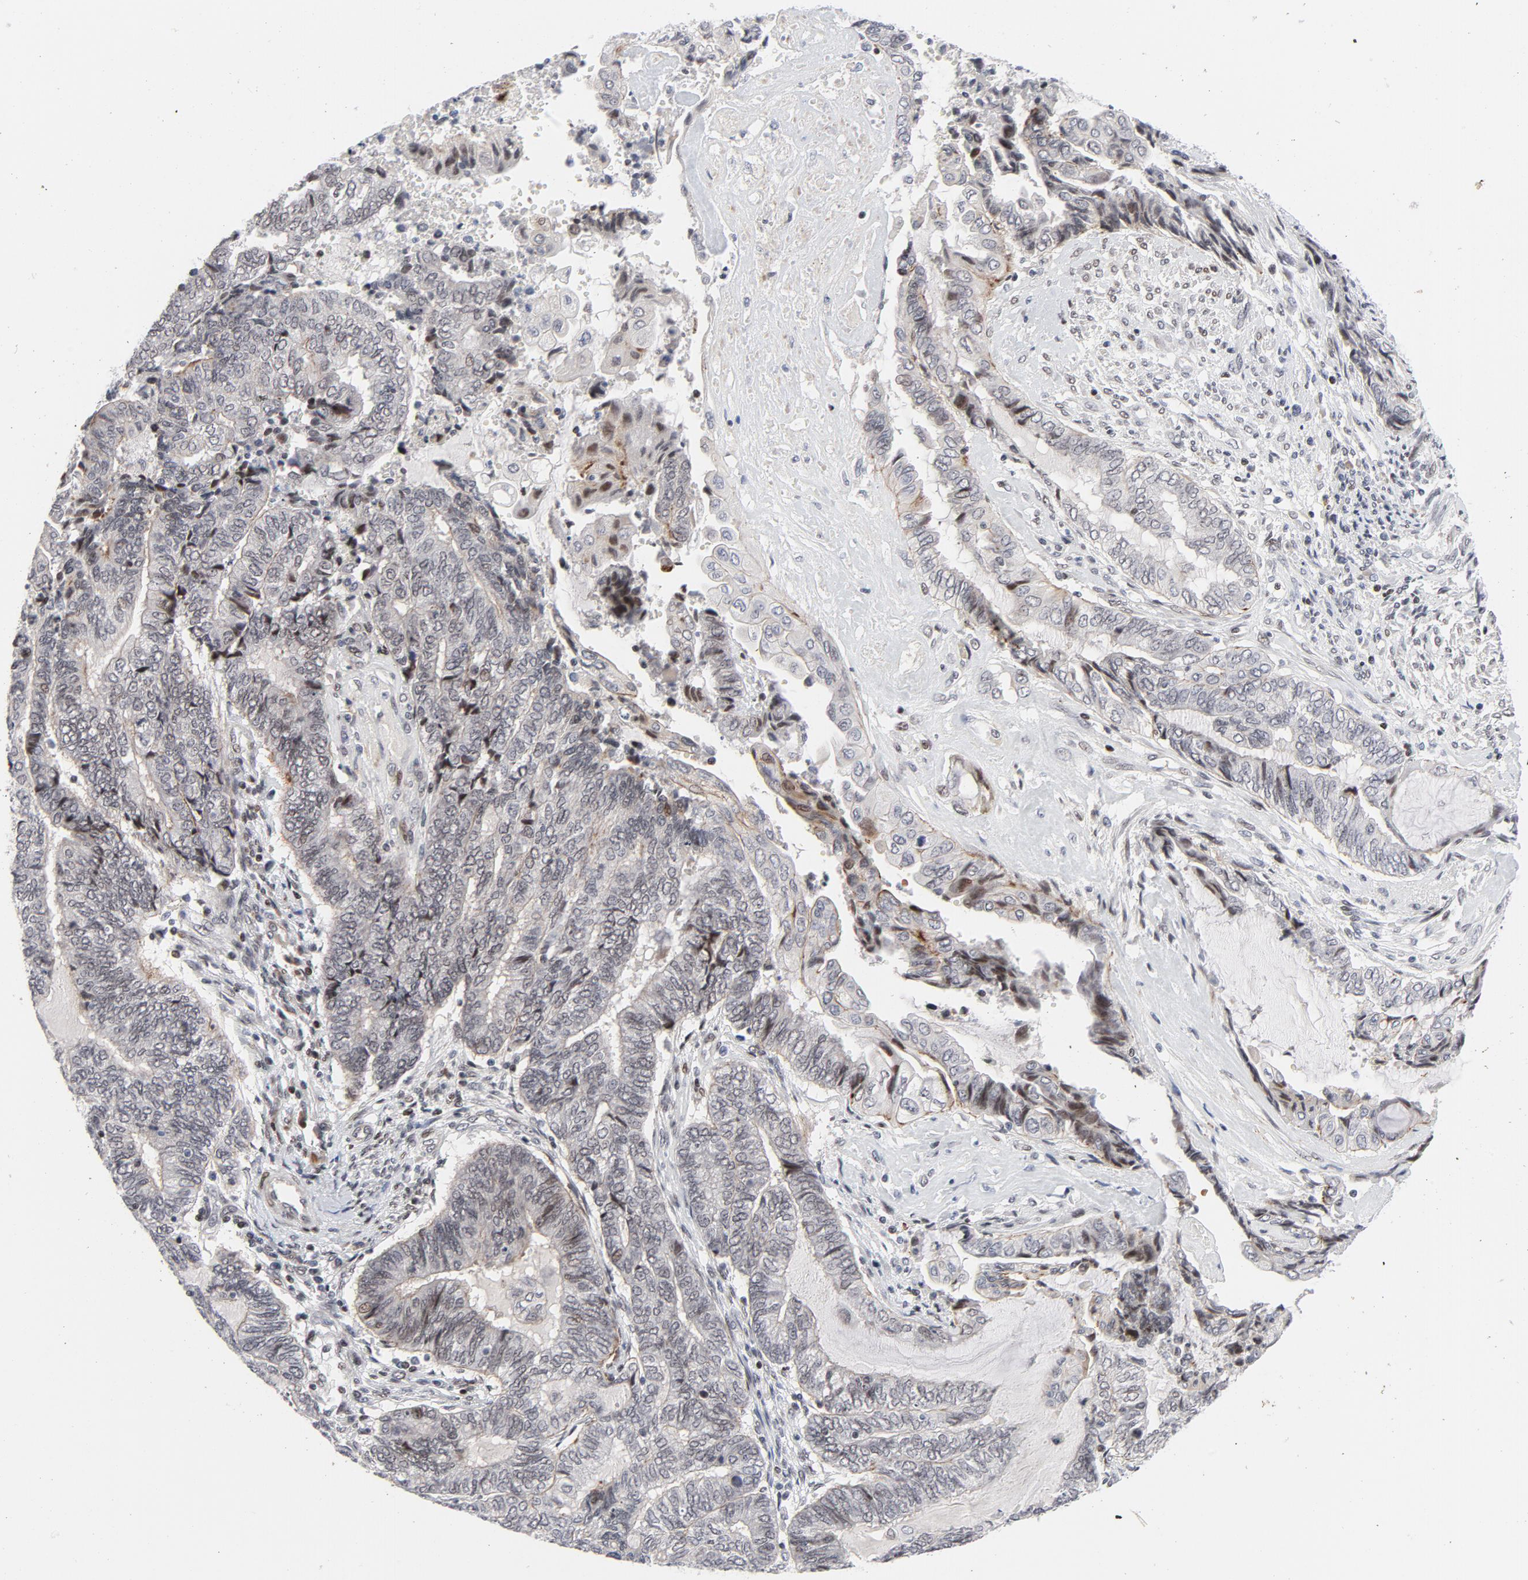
{"staining": {"intensity": "weak", "quantity": "<25%", "location": "cytoplasmic/membranous,nuclear"}, "tissue": "endometrial cancer", "cell_type": "Tumor cells", "image_type": "cancer", "snomed": [{"axis": "morphology", "description": "Adenocarcinoma, NOS"}, {"axis": "topography", "description": "Uterus"}, {"axis": "topography", "description": "Endometrium"}], "caption": "A photomicrograph of endometrial cancer (adenocarcinoma) stained for a protein exhibits no brown staining in tumor cells. (Immunohistochemistry (ihc), brightfield microscopy, high magnification).", "gene": "NFIC", "patient": {"sex": "female", "age": 70}}